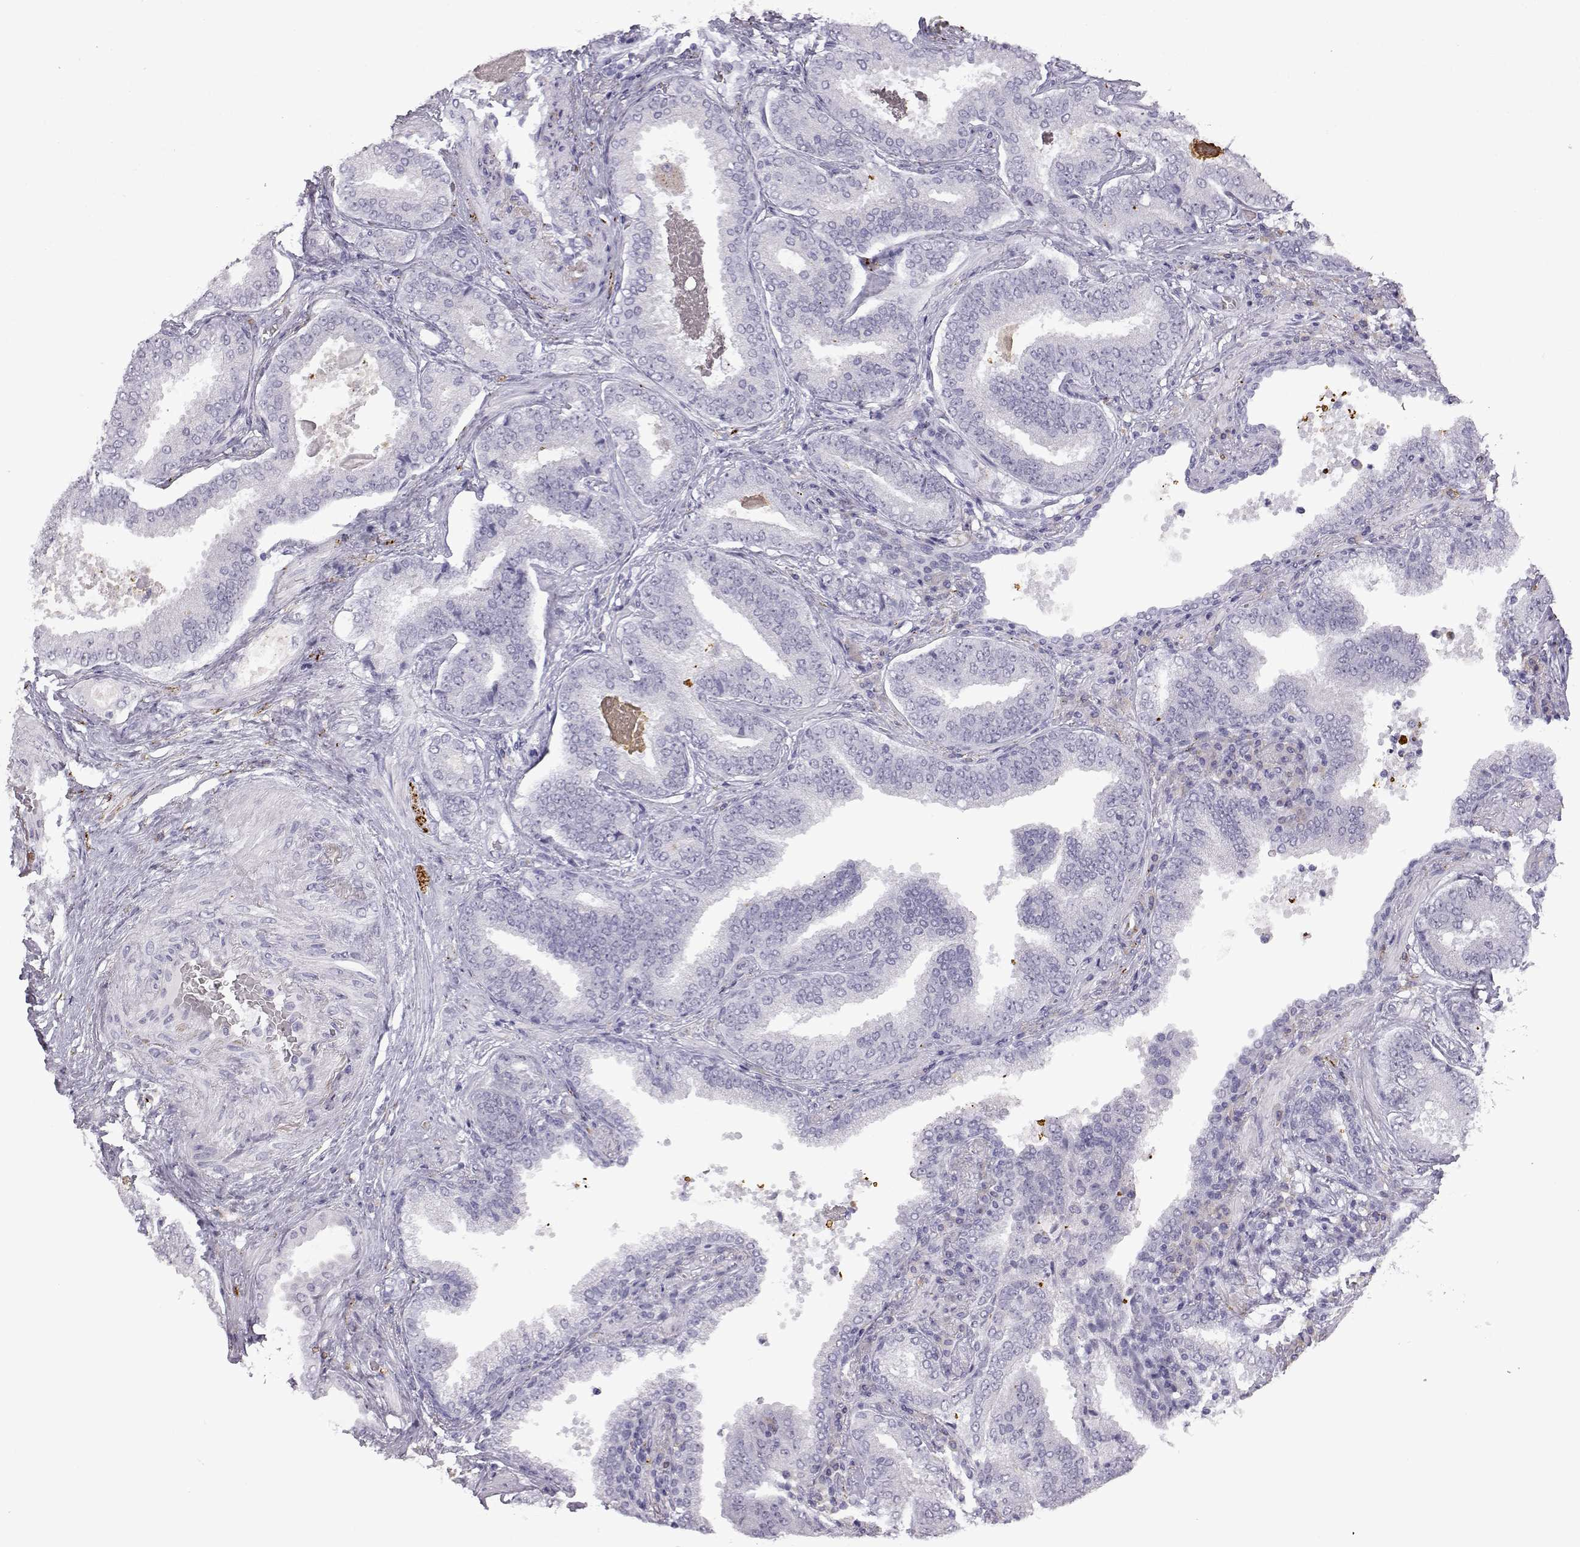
{"staining": {"intensity": "negative", "quantity": "none", "location": "none"}, "tissue": "prostate cancer", "cell_type": "Tumor cells", "image_type": "cancer", "snomed": [{"axis": "morphology", "description": "Adenocarcinoma, NOS"}, {"axis": "topography", "description": "Prostate"}], "caption": "This is an immunohistochemistry (IHC) image of human prostate cancer (adenocarcinoma). There is no positivity in tumor cells.", "gene": "VGF", "patient": {"sex": "male", "age": 64}}